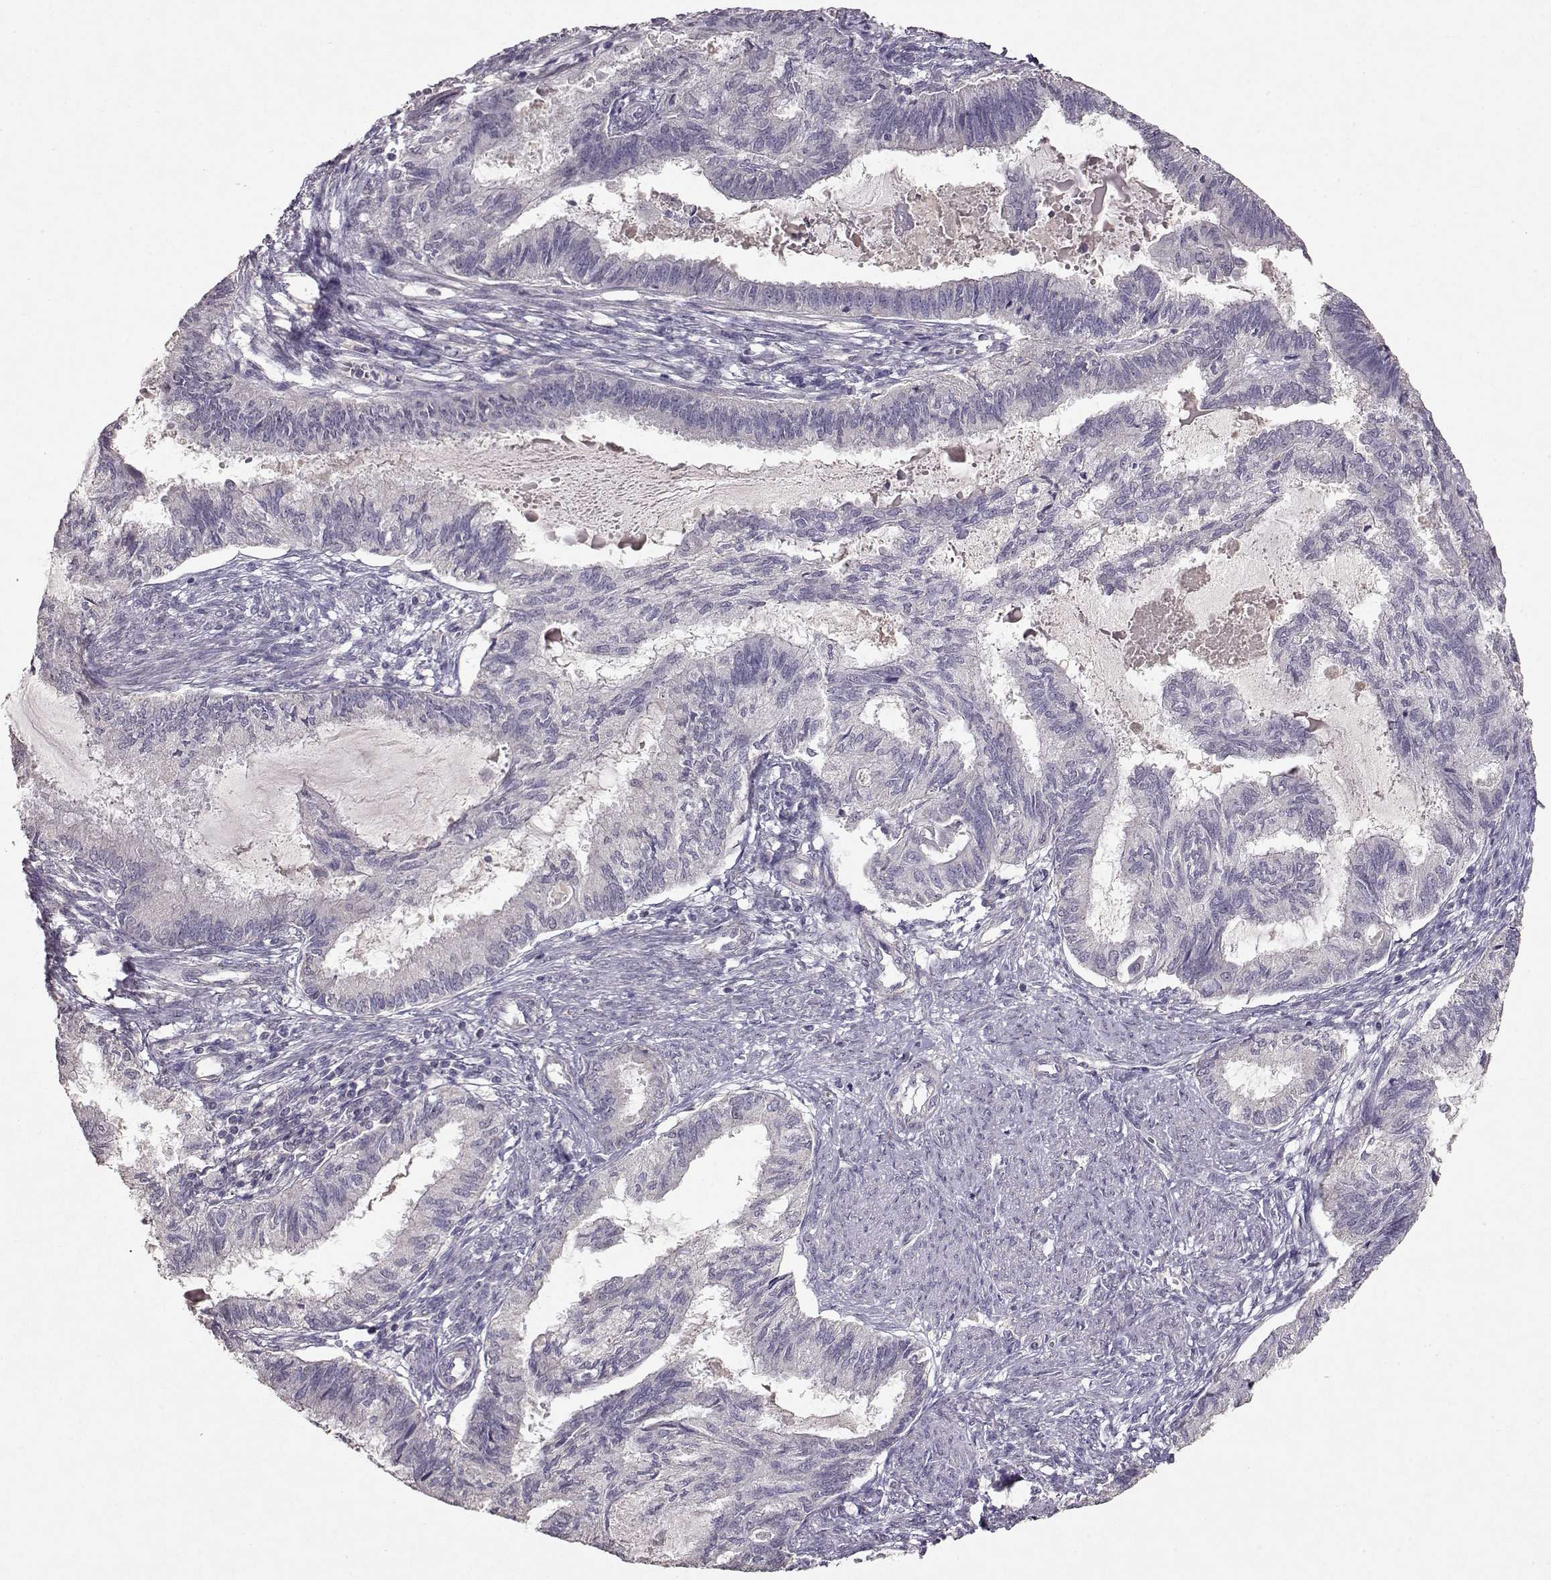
{"staining": {"intensity": "negative", "quantity": "none", "location": "none"}, "tissue": "endometrial cancer", "cell_type": "Tumor cells", "image_type": "cancer", "snomed": [{"axis": "morphology", "description": "Adenocarcinoma, NOS"}, {"axis": "topography", "description": "Endometrium"}], "caption": "This is a micrograph of IHC staining of adenocarcinoma (endometrial), which shows no staining in tumor cells.", "gene": "PMCH", "patient": {"sex": "female", "age": 86}}